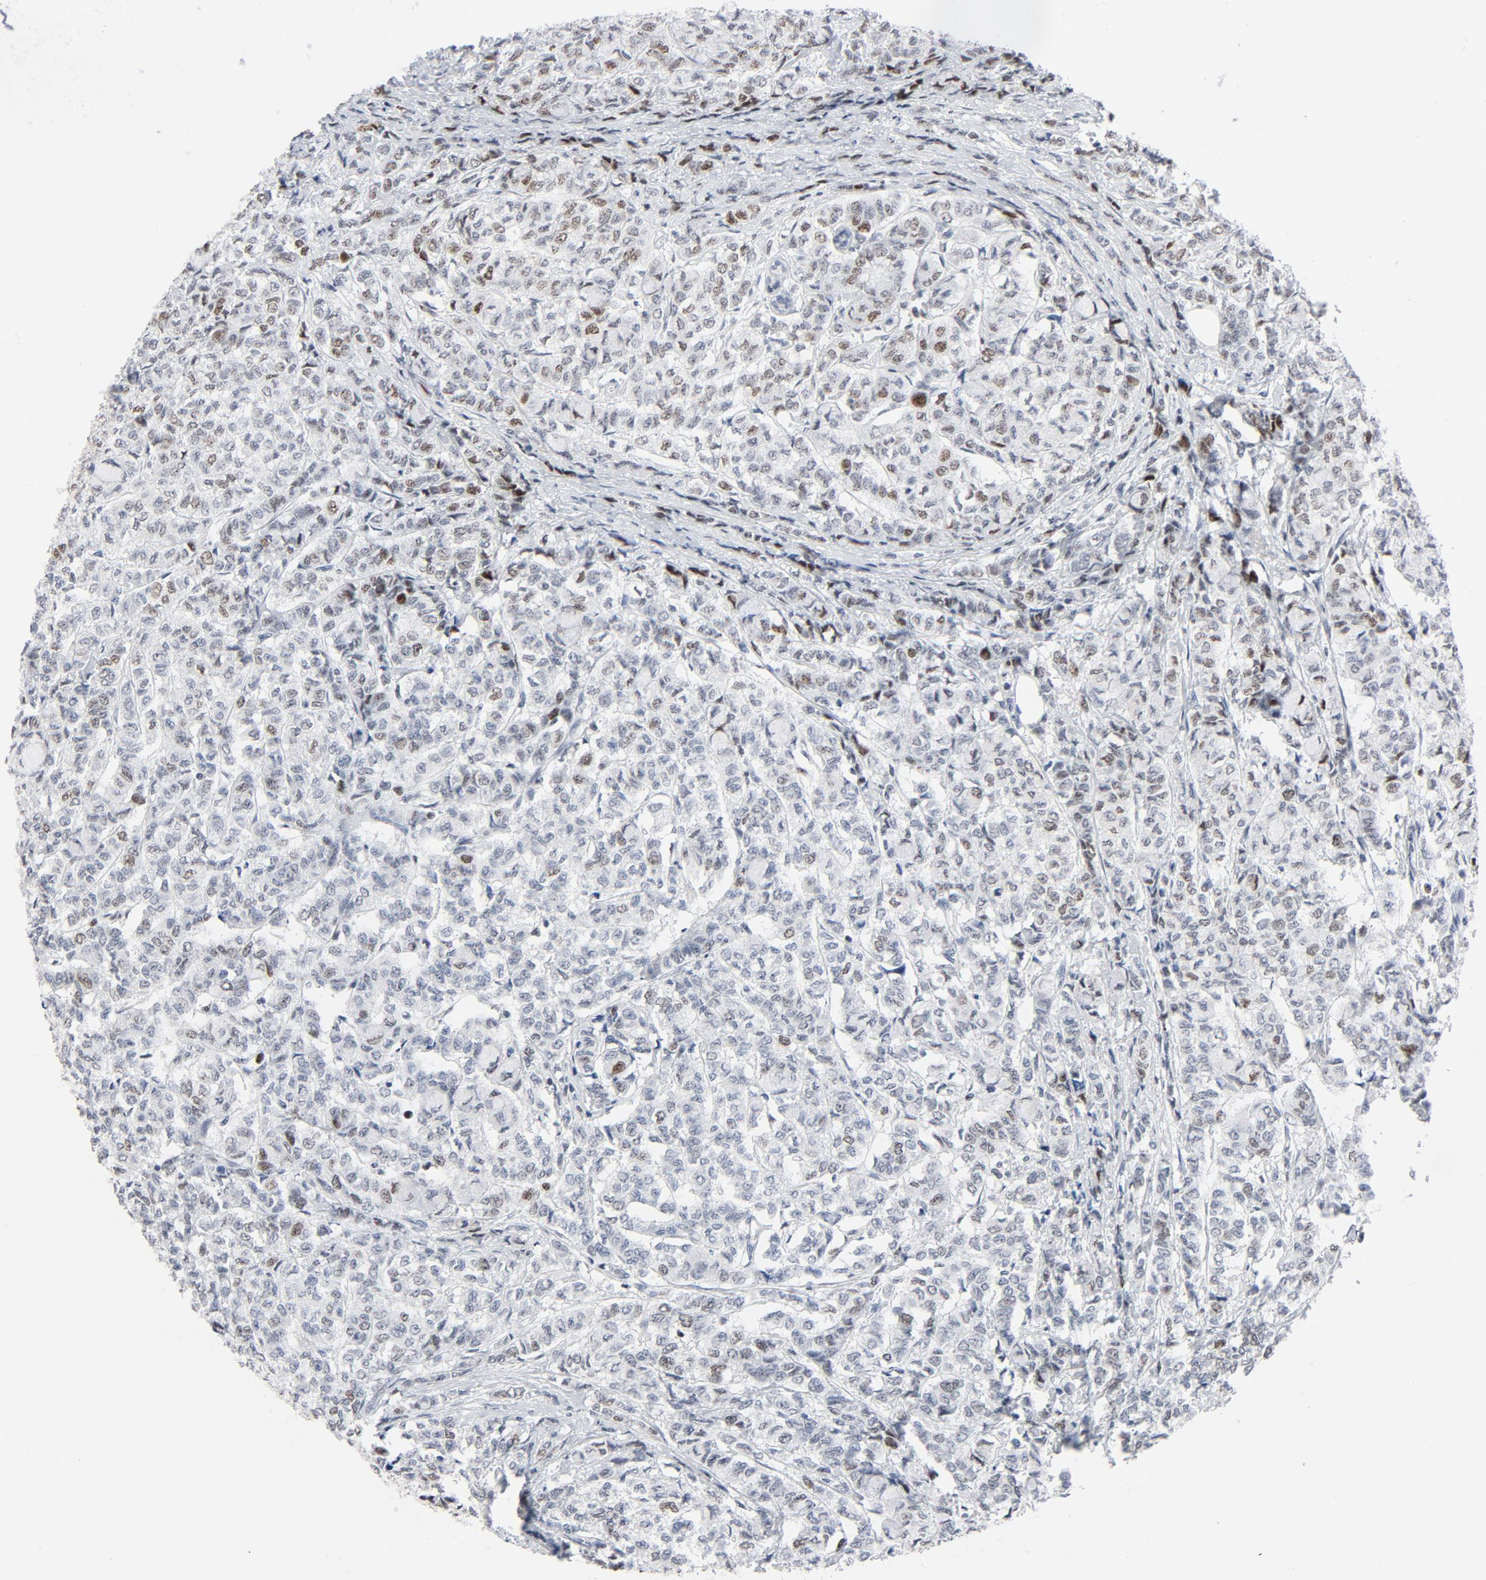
{"staining": {"intensity": "moderate", "quantity": "<25%", "location": "nuclear"}, "tissue": "breast cancer", "cell_type": "Tumor cells", "image_type": "cancer", "snomed": [{"axis": "morphology", "description": "Lobular carcinoma"}, {"axis": "topography", "description": "Breast"}], "caption": "This image reveals immunohistochemistry staining of breast lobular carcinoma, with low moderate nuclear staining in approximately <25% of tumor cells.", "gene": "POLD1", "patient": {"sex": "female", "age": 60}}